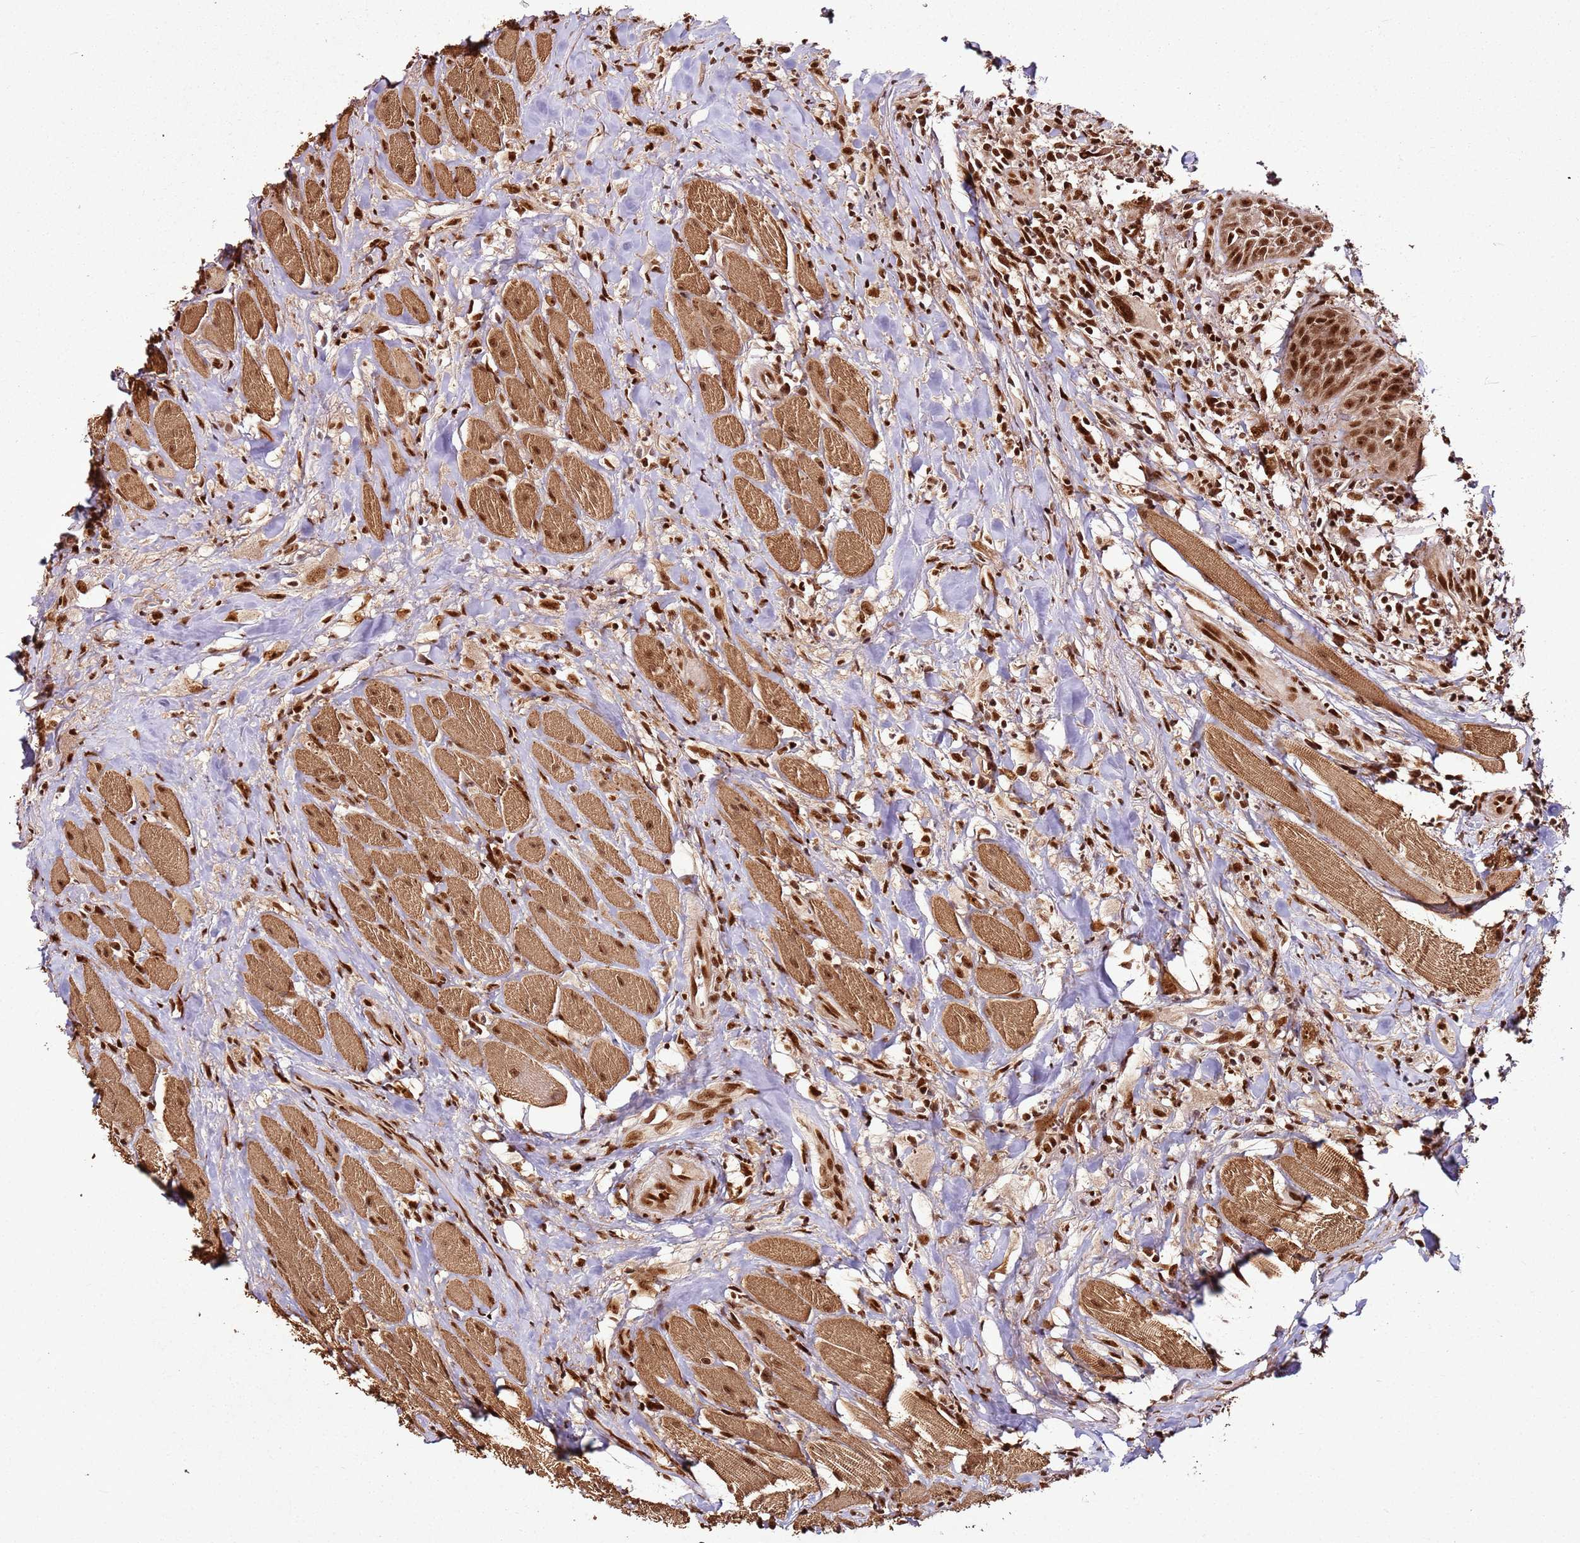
{"staining": {"intensity": "strong", "quantity": ">75%", "location": "nuclear"}, "tissue": "head and neck cancer", "cell_type": "Tumor cells", "image_type": "cancer", "snomed": [{"axis": "morphology", "description": "Normal tissue, NOS"}, {"axis": "morphology", "description": "Squamous cell carcinoma, NOS"}, {"axis": "topography", "description": "Oral tissue"}, {"axis": "topography", "description": "Head-Neck"}], "caption": "Brown immunohistochemical staining in head and neck cancer (squamous cell carcinoma) displays strong nuclear staining in approximately >75% of tumor cells.", "gene": "XRN2", "patient": {"sex": "female", "age": 70}}